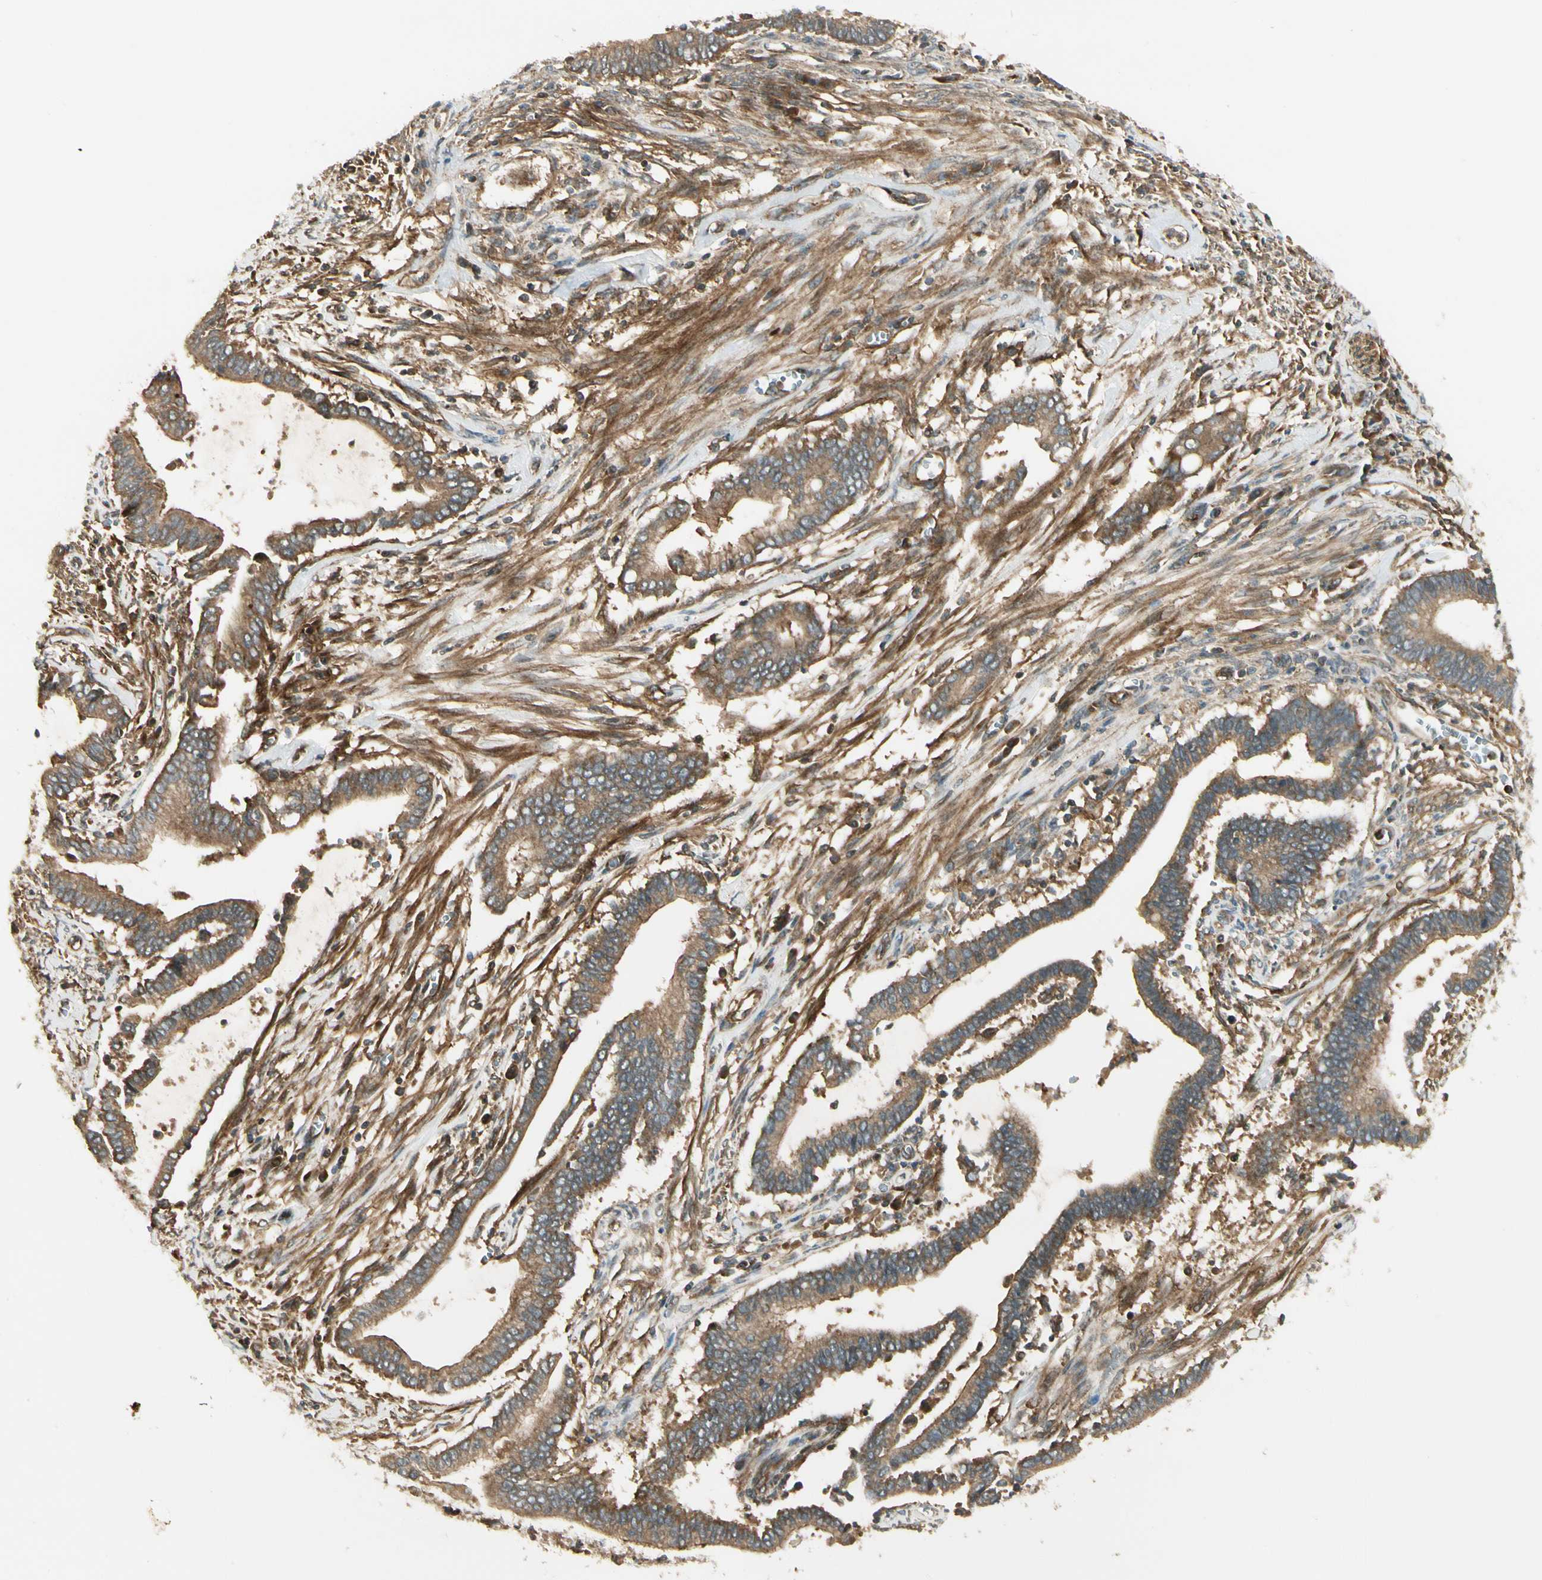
{"staining": {"intensity": "moderate", "quantity": ">75%", "location": "cytoplasmic/membranous"}, "tissue": "cervical cancer", "cell_type": "Tumor cells", "image_type": "cancer", "snomed": [{"axis": "morphology", "description": "Adenocarcinoma, NOS"}, {"axis": "topography", "description": "Cervix"}], "caption": "Immunohistochemical staining of human cervical adenocarcinoma reveals medium levels of moderate cytoplasmic/membranous protein staining in approximately >75% of tumor cells.", "gene": "FKBP15", "patient": {"sex": "female", "age": 44}}